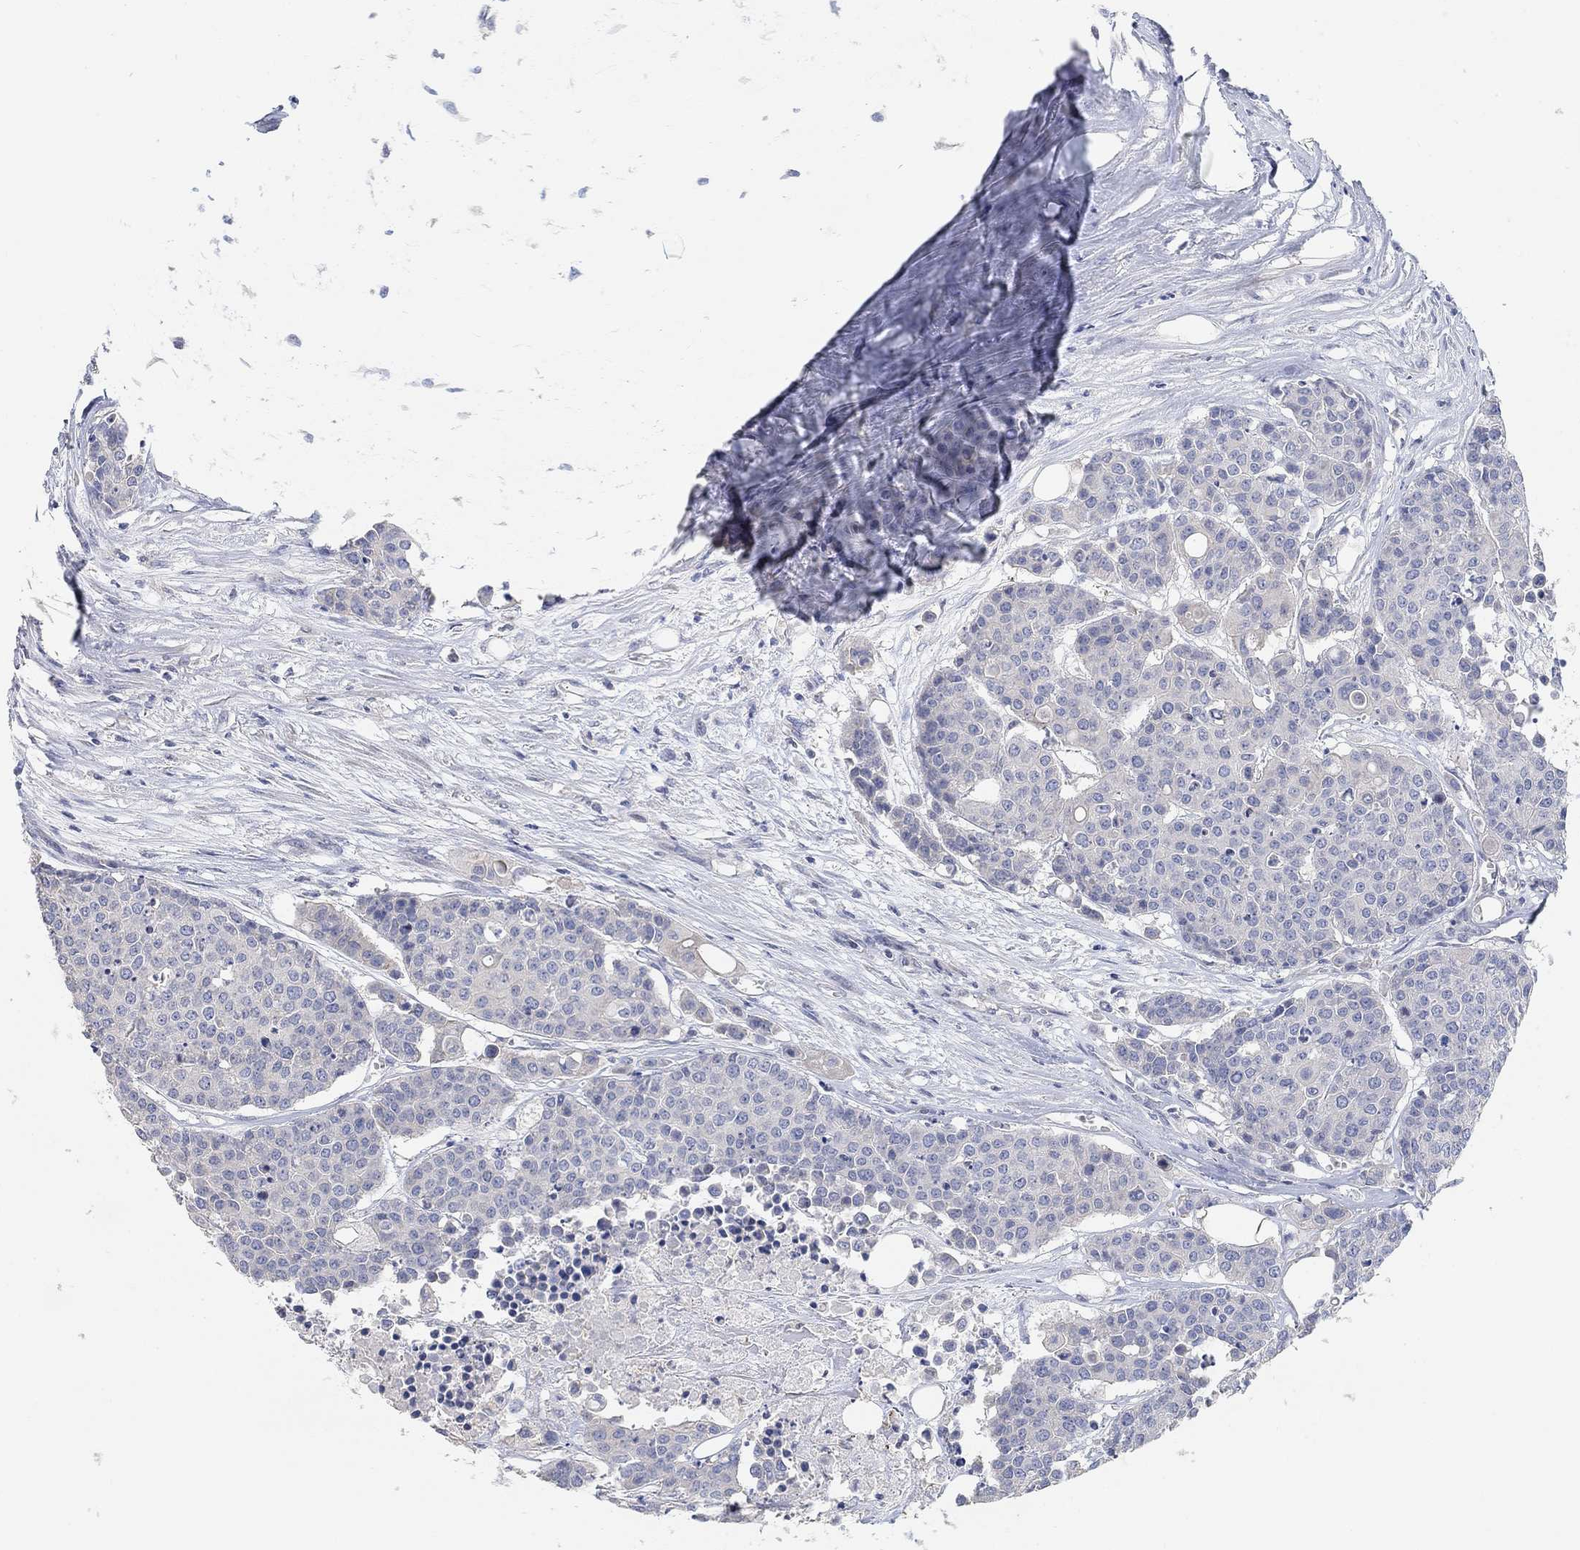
{"staining": {"intensity": "negative", "quantity": "none", "location": "none"}, "tissue": "carcinoid", "cell_type": "Tumor cells", "image_type": "cancer", "snomed": [{"axis": "morphology", "description": "Carcinoid, malignant, NOS"}, {"axis": "topography", "description": "Colon"}], "caption": "Protein analysis of malignant carcinoid displays no significant expression in tumor cells.", "gene": "NLRP14", "patient": {"sex": "male", "age": 81}}